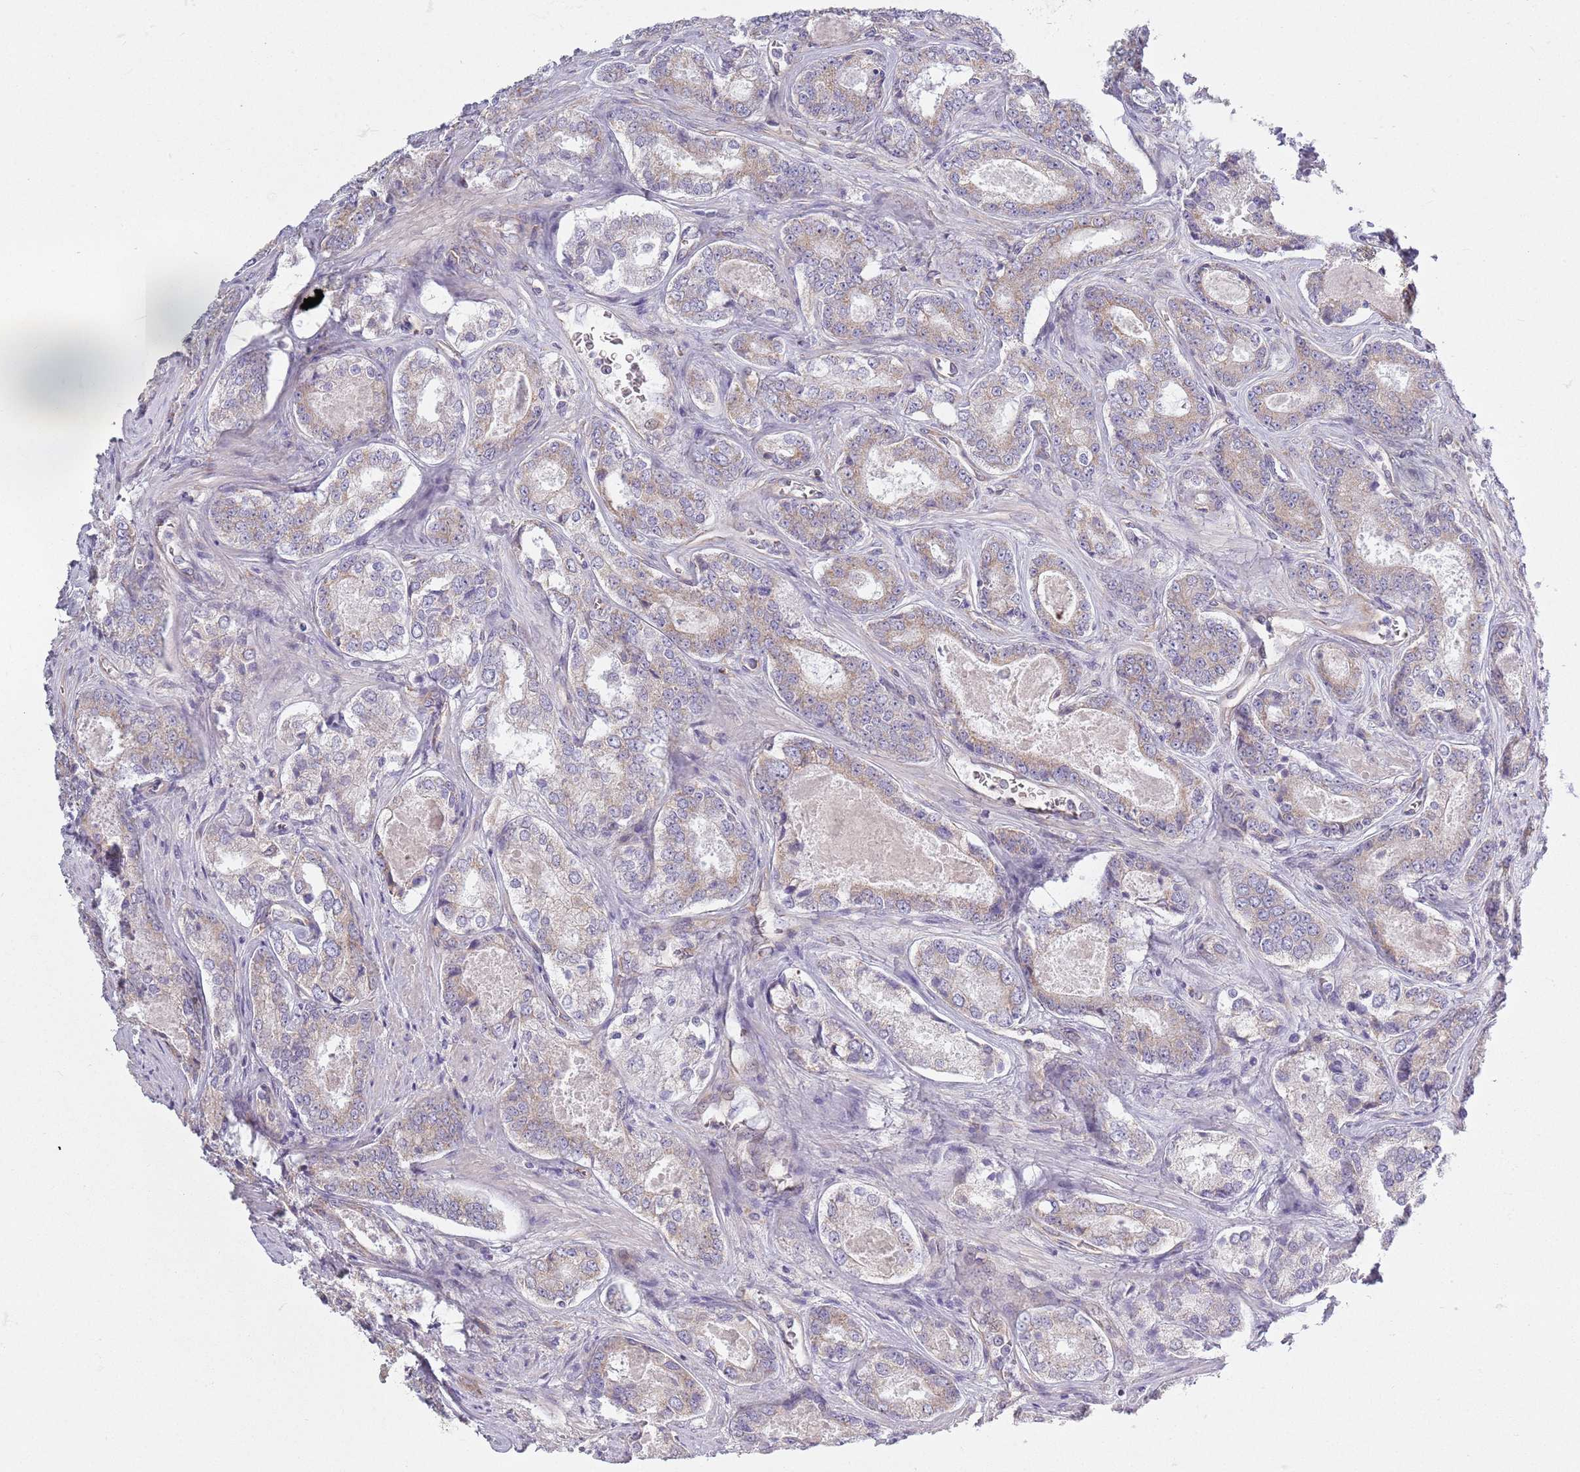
{"staining": {"intensity": "weak", "quantity": "25%-75%", "location": "cytoplasmic/membranous"}, "tissue": "prostate cancer", "cell_type": "Tumor cells", "image_type": "cancer", "snomed": [{"axis": "morphology", "description": "Adenocarcinoma, Low grade"}, {"axis": "topography", "description": "Prostate"}], "caption": "This histopathology image exhibits immunohistochemistry staining of human prostate cancer (low-grade adenocarcinoma), with low weak cytoplasmic/membranous positivity in approximately 25%-75% of tumor cells.", "gene": "COQ5", "patient": {"sex": "male", "age": 68}}